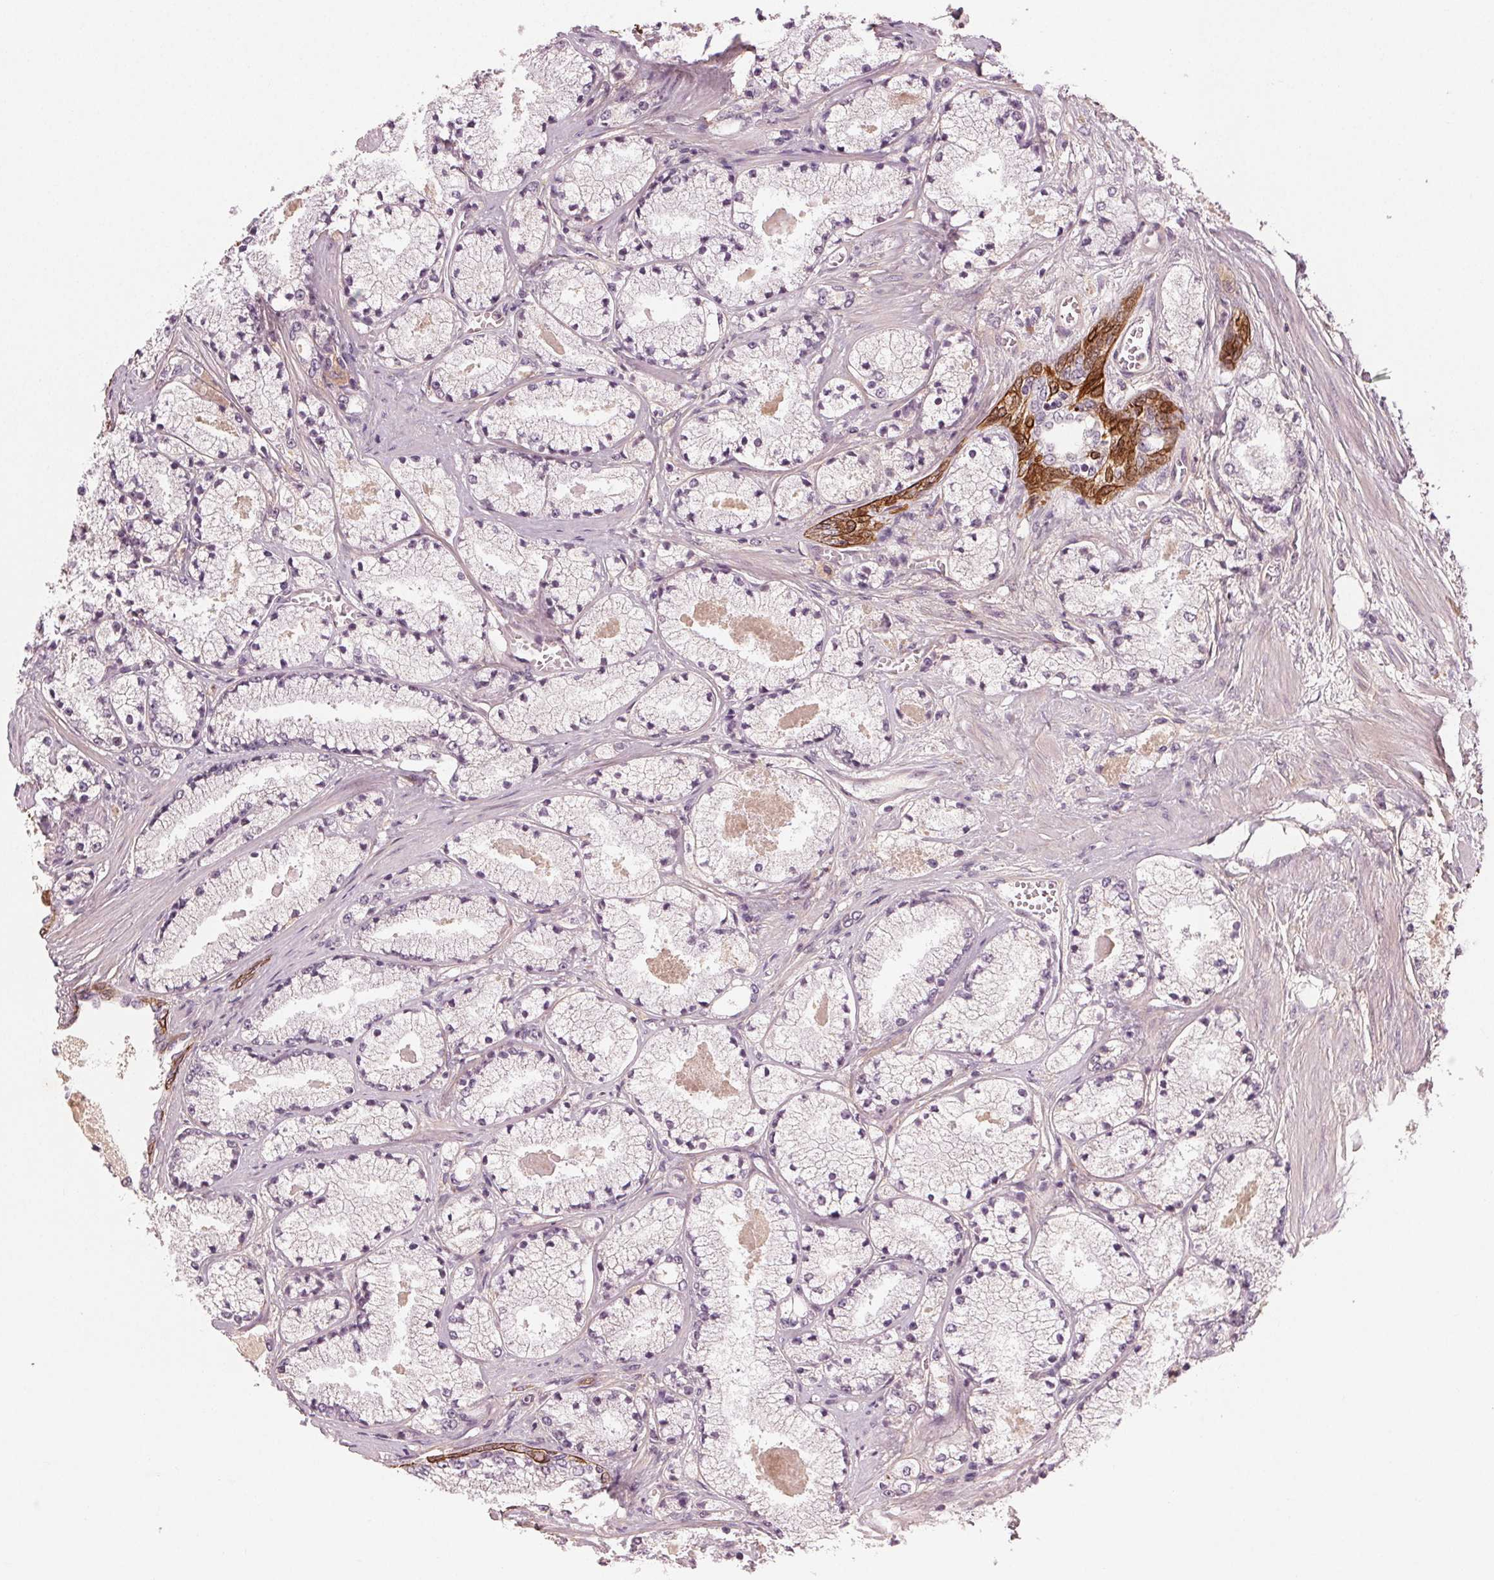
{"staining": {"intensity": "negative", "quantity": "none", "location": "none"}, "tissue": "prostate cancer", "cell_type": "Tumor cells", "image_type": "cancer", "snomed": [{"axis": "morphology", "description": "Adenocarcinoma, High grade"}, {"axis": "topography", "description": "Prostate"}], "caption": "An immunohistochemistry (IHC) micrograph of prostate cancer is shown. There is no staining in tumor cells of prostate cancer. Brightfield microscopy of immunohistochemistry stained with DAB (brown) and hematoxylin (blue), captured at high magnification.", "gene": "TUB", "patient": {"sex": "male", "age": 63}}